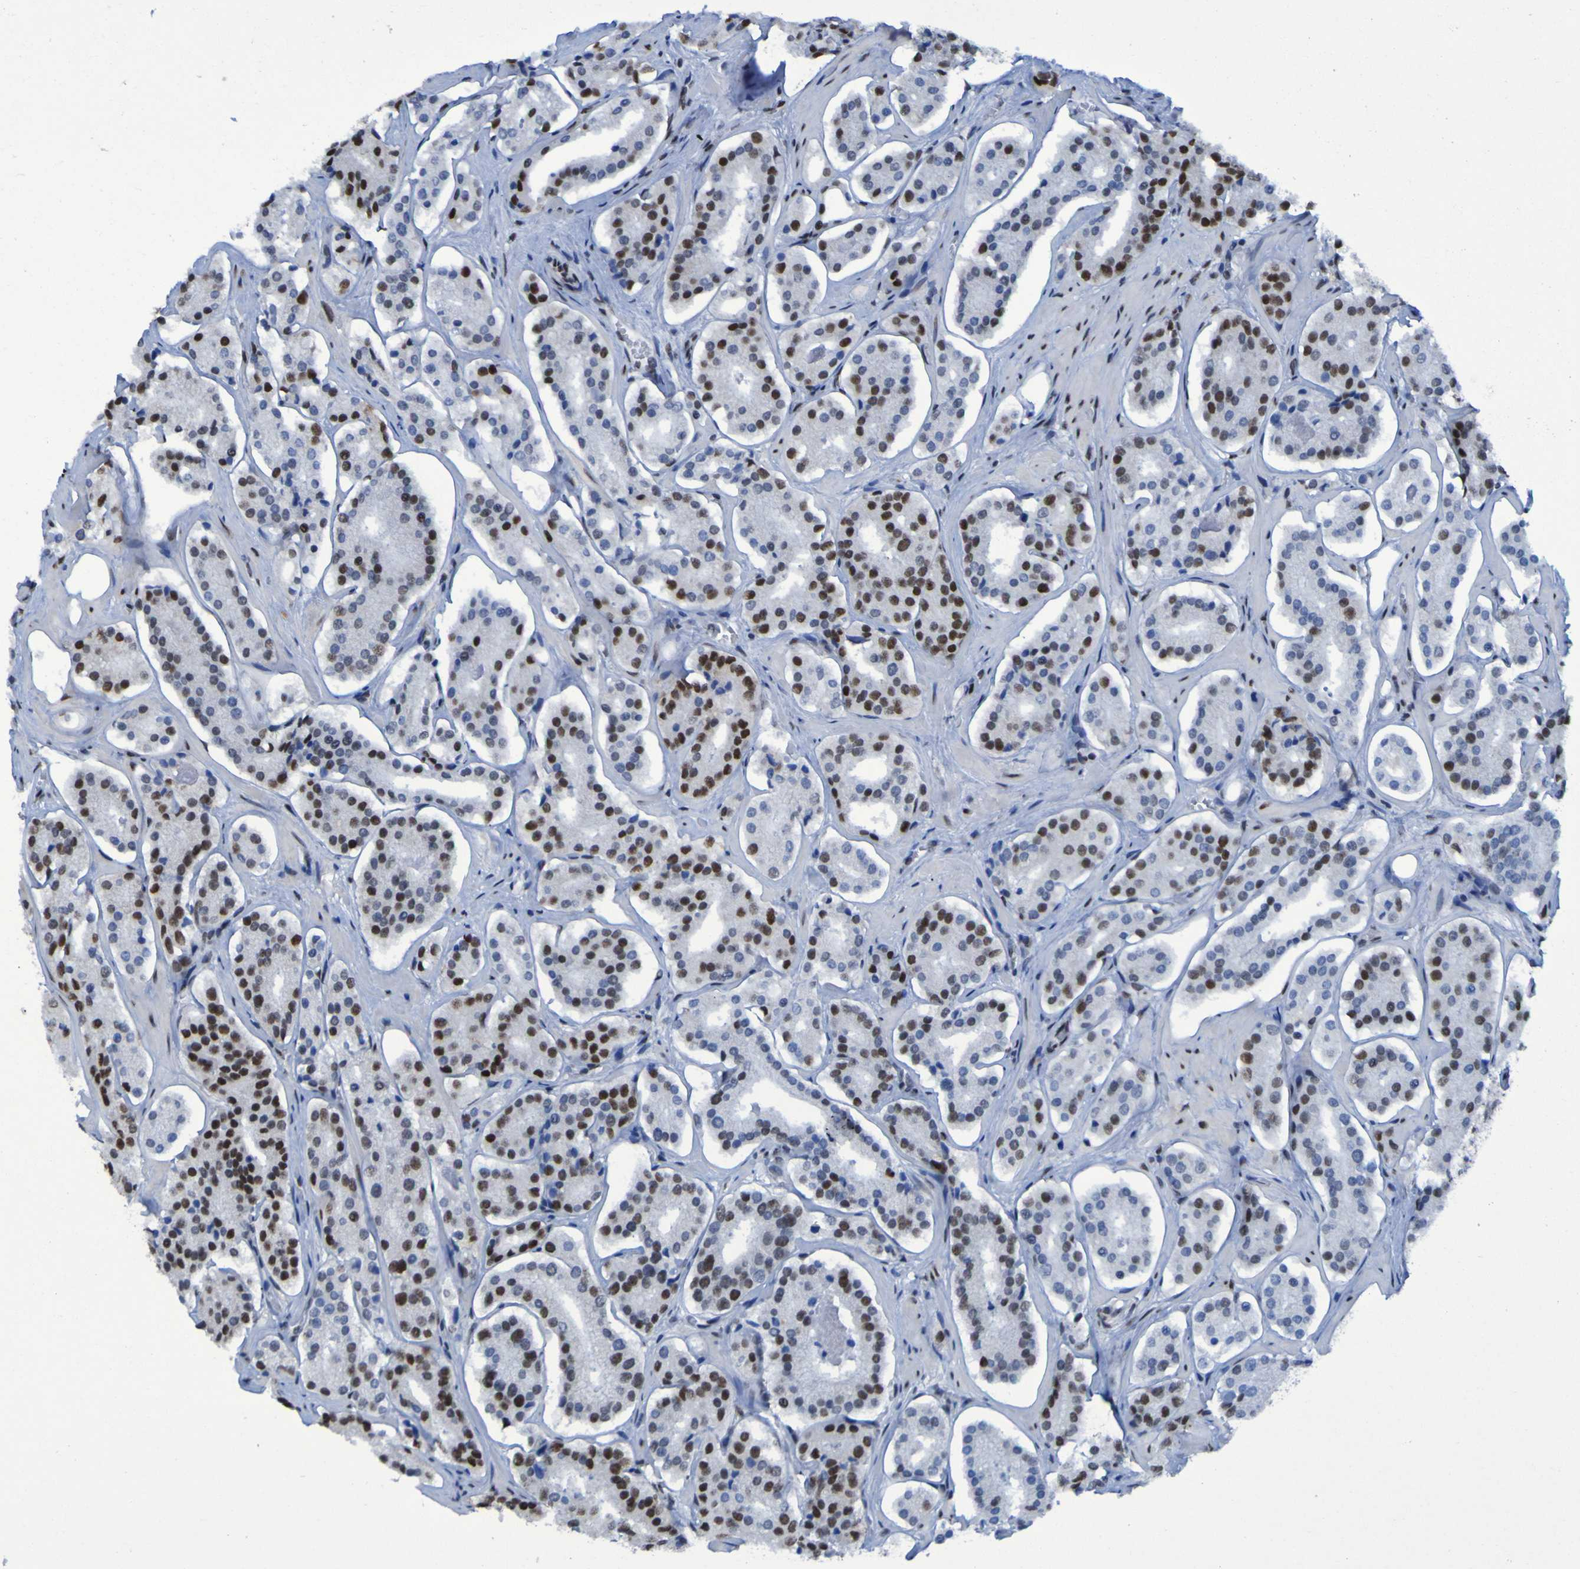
{"staining": {"intensity": "strong", "quantity": "25%-75%", "location": "nuclear"}, "tissue": "prostate cancer", "cell_type": "Tumor cells", "image_type": "cancer", "snomed": [{"axis": "morphology", "description": "Adenocarcinoma, High grade"}, {"axis": "topography", "description": "Prostate"}], "caption": "Immunohistochemistry staining of prostate high-grade adenocarcinoma, which shows high levels of strong nuclear expression in about 25%-75% of tumor cells indicating strong nuclear protein expression. The staining was performed using DAB (3,3'-diaminobenzidine) (brown) for protein detection and nuclei were counterstained in hematoxylin (blue).", "gene": "HNRNPR", "patient": {"sex": "male", "age": 60}}